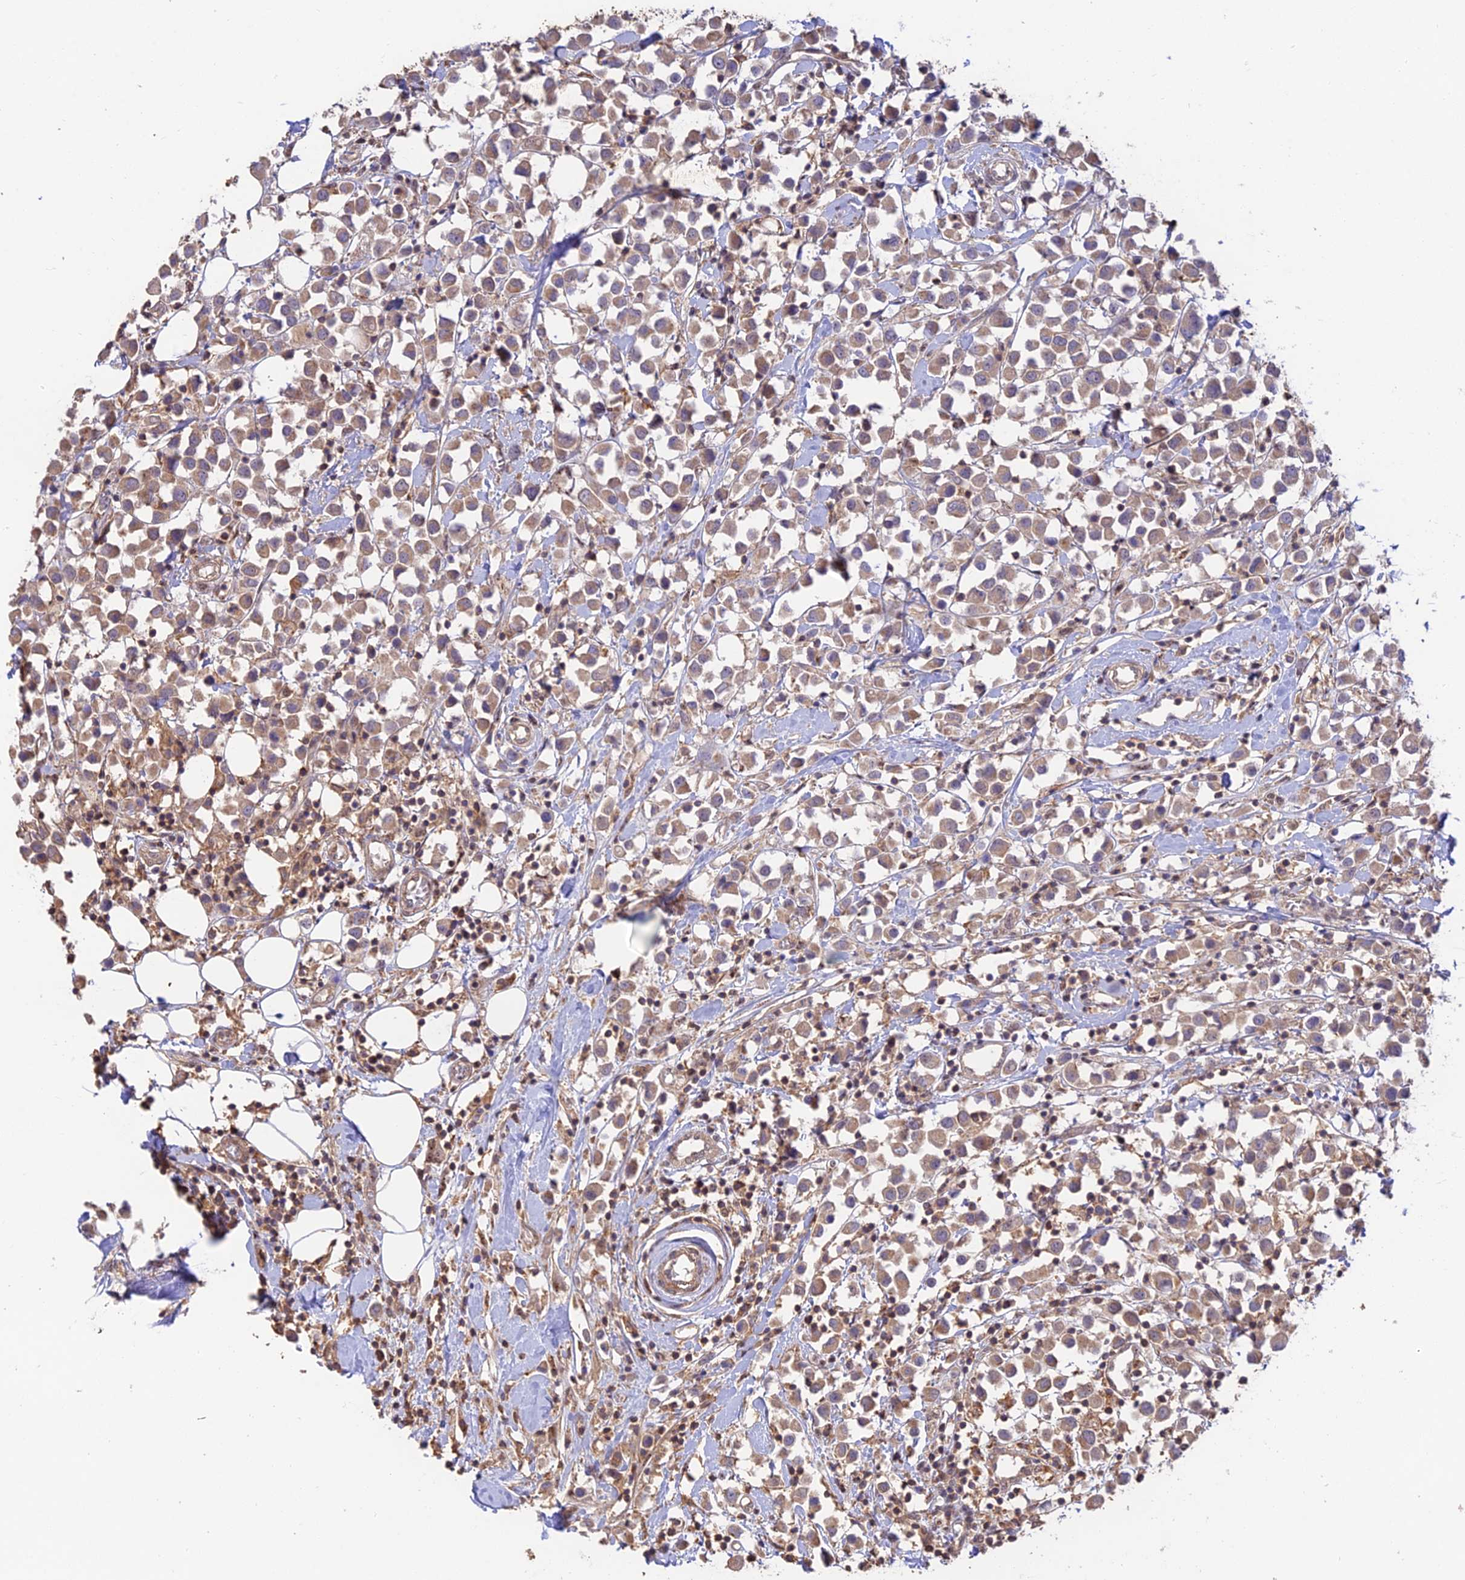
{"staining": {"intensity": "weak", "quantity": ">75%", "location": "cytoplasmic/membranous"}, "tissue": "breast cancer", "cell_type": "Tumor cells", "image_type": "cancer", "snomed": [{"axis": "morphology", "description": "Duct carcinoma"}, {"axis": "topography", "description": "Breast"}], "caption": "Breast cancer tissue reveals weak cytoplasmic/membranous staining in approximately >75% of tumor cells, visualized by immunohistochemistry.", "gene": "CLCF1", "patient": {"sex": "female", "age": 61}}